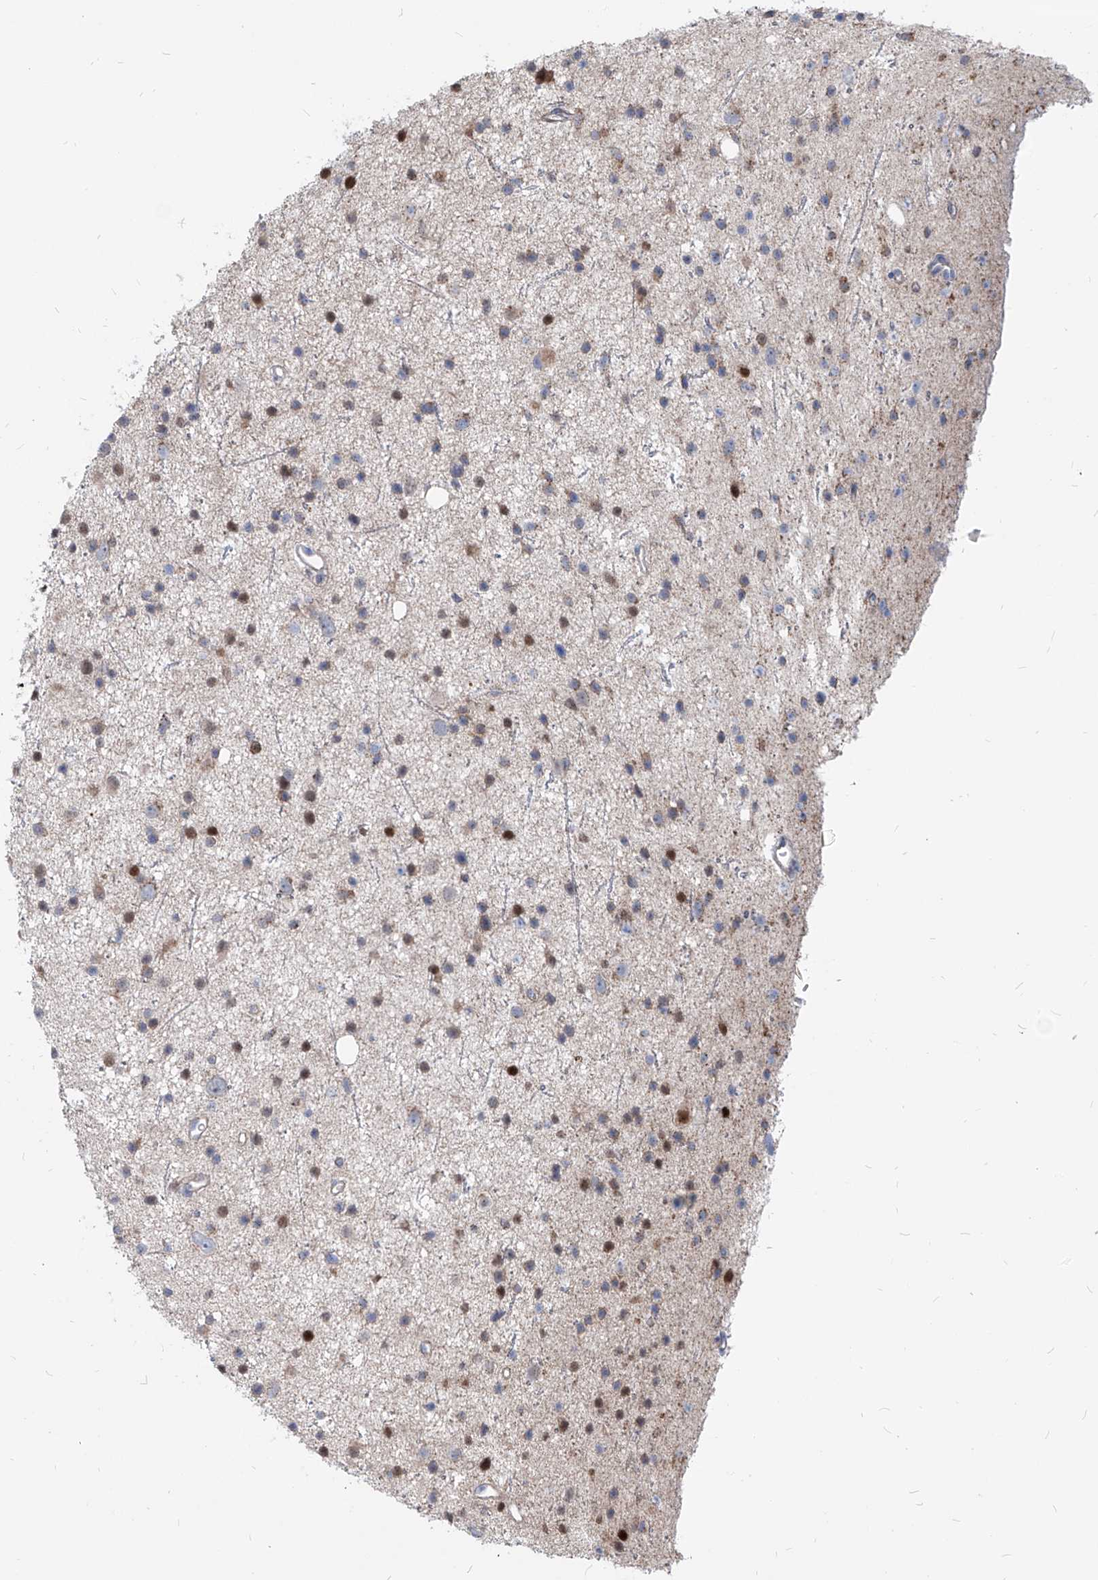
{"staining": {"intensity": "weak", "quantity": "<25%", "location": "cytoplasmic/membranous"}, "tissue": "glioma", "cell_type": "Tumor cells", "image_type": "cancer", "snomed": [{"axis": "morphology", "description": "Glioma, malignant, Low grade"}, {"axis": "topography", "description": "Cerebral cortex"}], "caption": "Histopathology image shows no significant protein positivity in tumor cells of glioma.", "gene": "AGPS", "patient": {"sex": "female", "age": 39}}